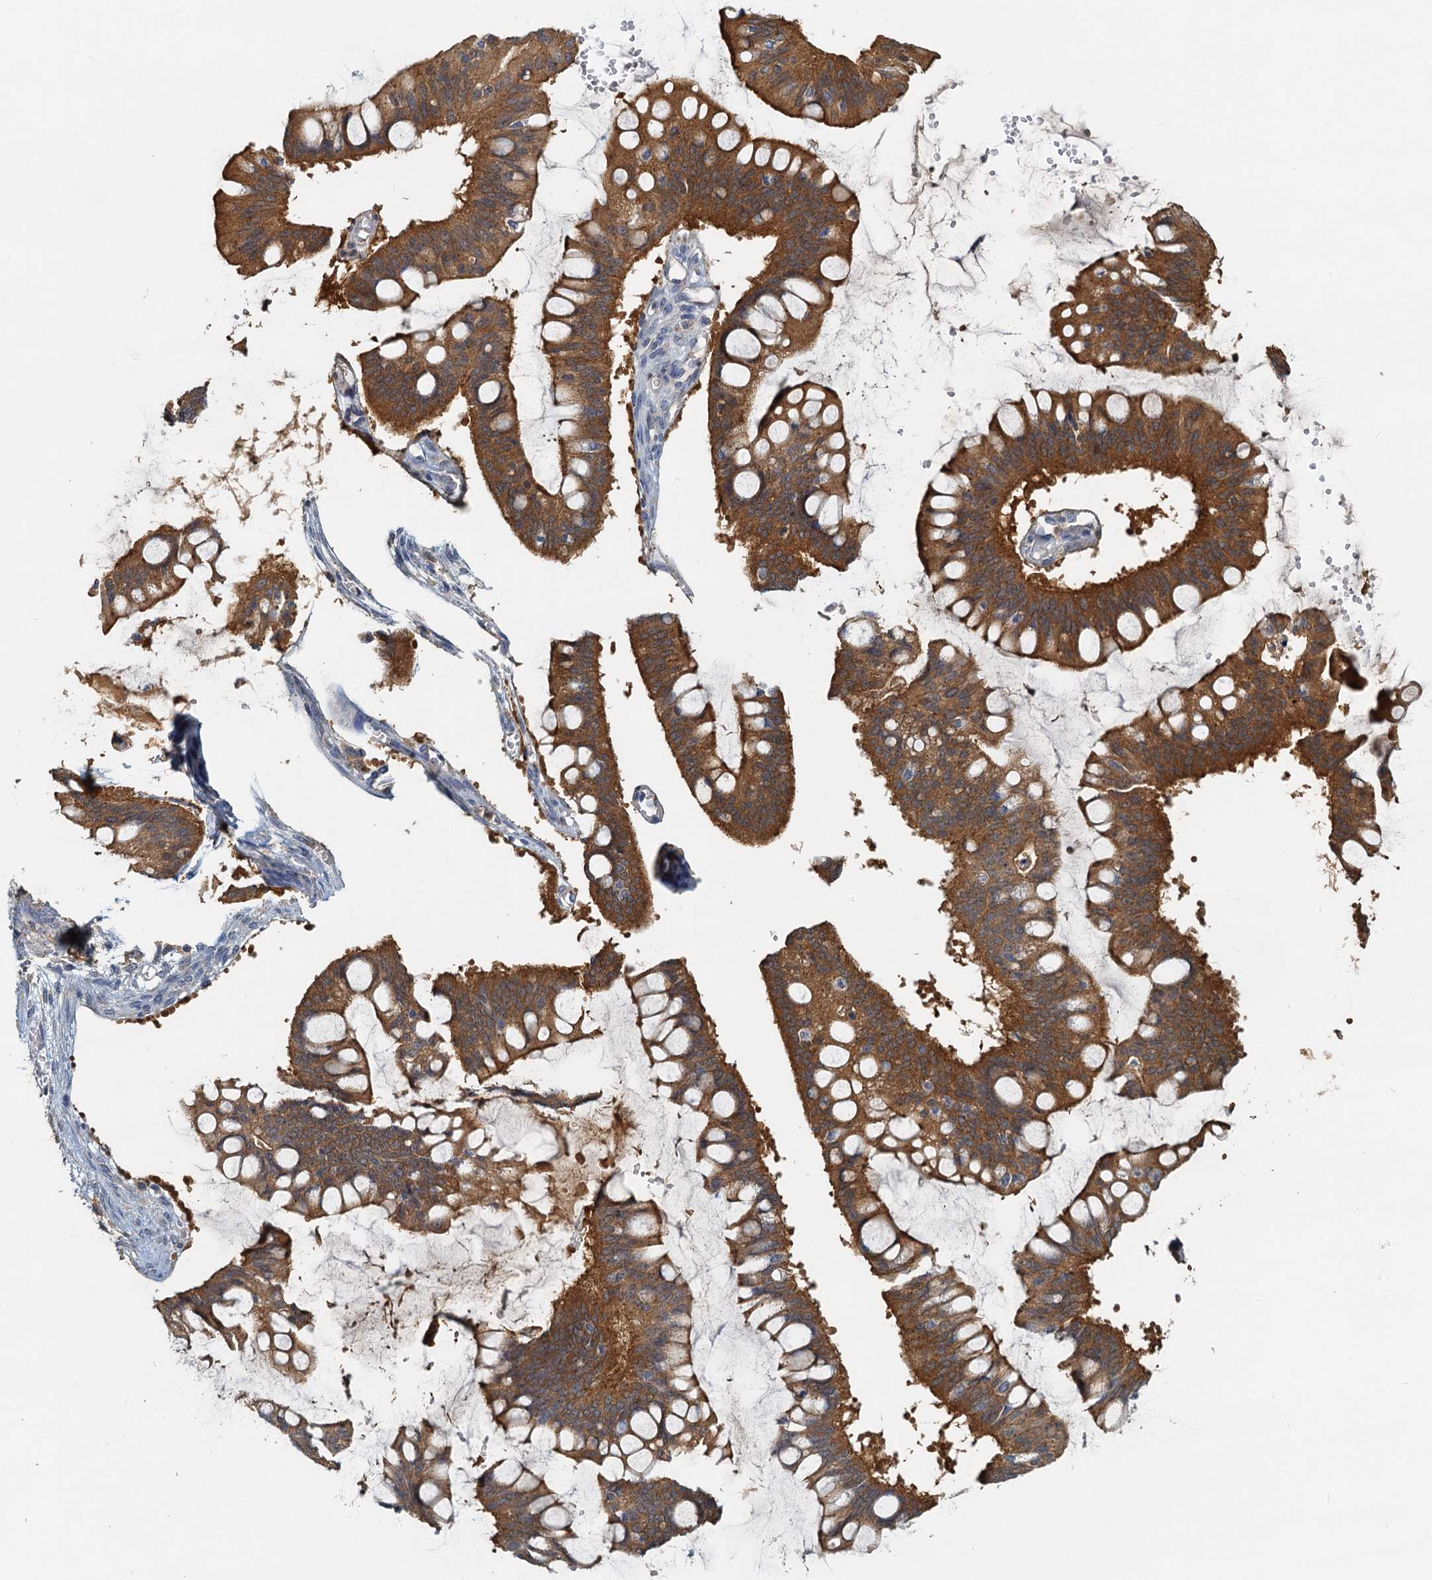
{"staining": {"intensity": "moderate", "quantity": ">75%", "location": "cytoplasmic/membranous"}, "tissue": "ovarian cancer", "cell_type": "Tumor cells", "image_type": "cancer", "snomed": [{"axis": "morphology", "description": "Cystadenocarcinoma, mucinous, NOS"}, {"axis": "topography", "description": "Ovary"}], "caption": "Ovarian mucinous cystadenocarcinoma stained for a protein displays moderate cytoplasmic/membranous positivity in tumor cells.", "gene": "TOLLIP", "patient": {"sex": "female", "age": 73}}